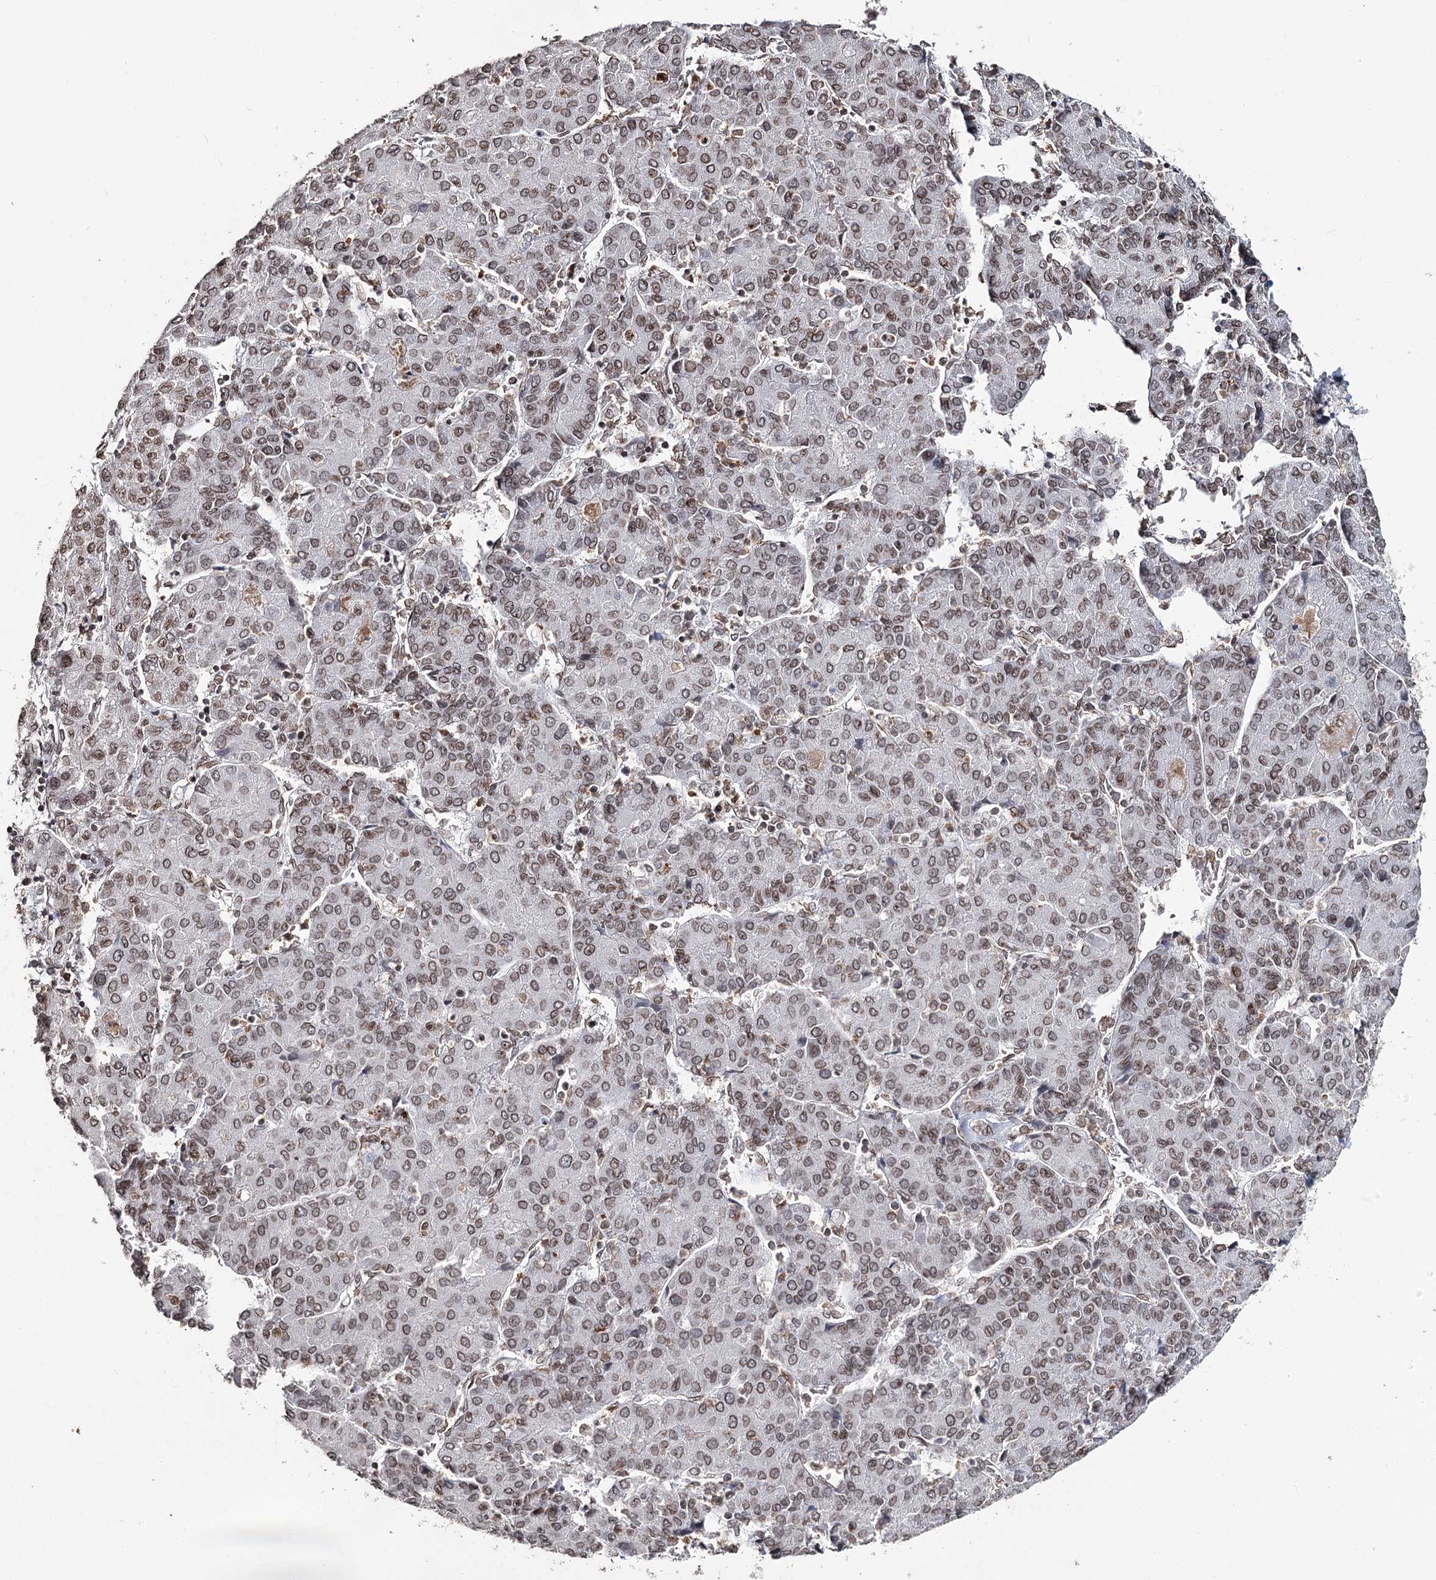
{"staining": {"intensity": "moderate", "quantity": ">75%", "location": "cytoplasmic/membranous,nuclear"}, "tissue": "liver cancer", "cell_type": "Tumor cells", "image_type": "cancer", "snomed": [{"axis": "morphology", "description": "Carcinoma, Hepatocellular, NOS"}, {"axis": "topography", "description": "Liver"}], "caption": "Human liver hepatocellular carcinoma stained with a brown dye exhibits moderate cytoplasmic/membranous and nuclear positive positivity in approximately >75% of tumor cells.", "gene": "KIAA0930", "patient": {"sex": "male", "age": 65}}